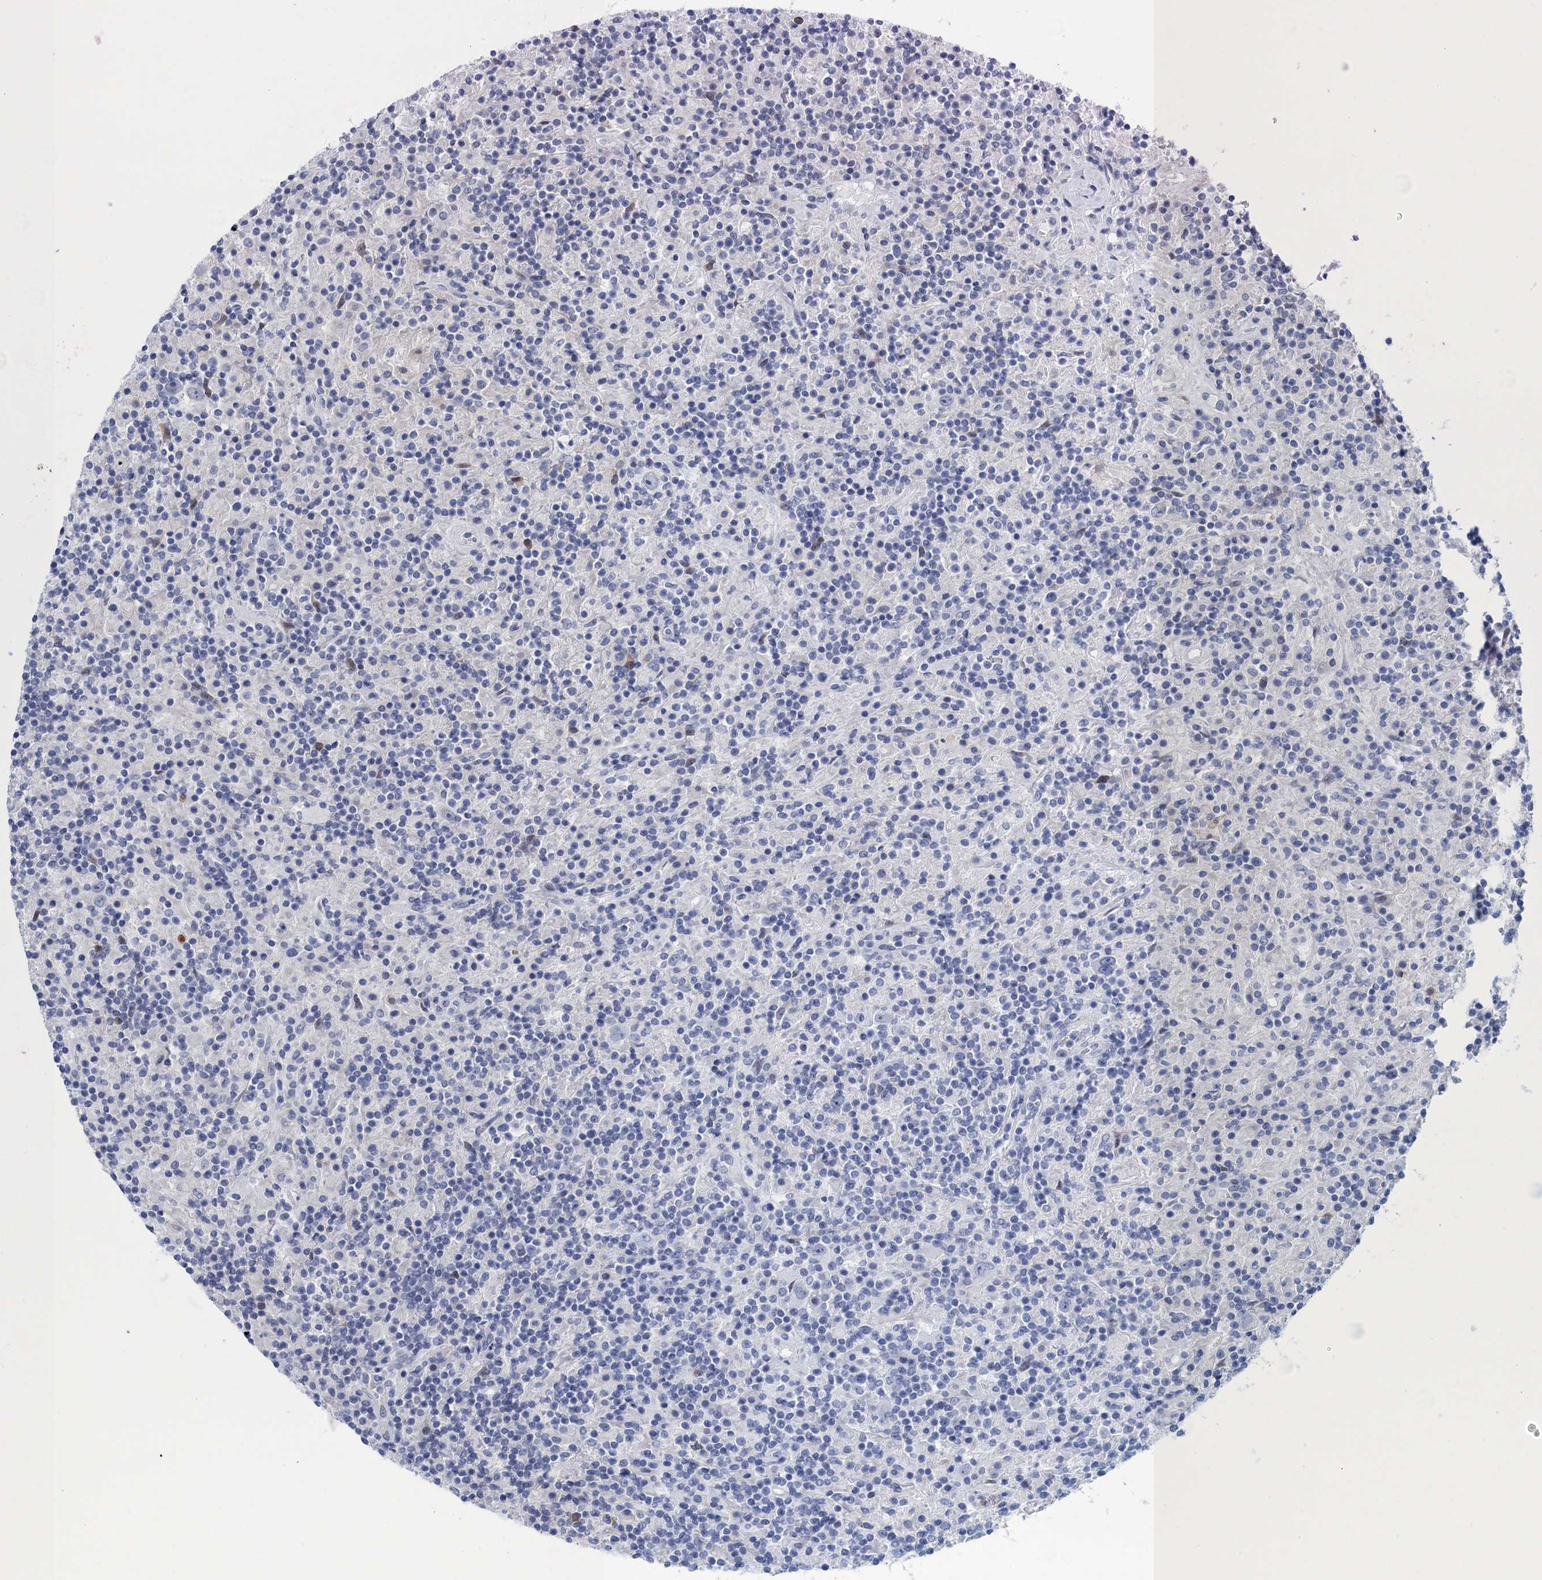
{"staining": {"intensity": "negative", "quantity": "none", "location": "none"}, "tissue": "lymphoma", "cell_type": "Tumor cells", "image_type": "cancer", "snomed": [{"axis": "morphology", "description": "Hodgkin's disease, NOS"}, {"axis": "topography", "description": "Lymph node"}], "caption": "IHC micrograph of neoplastic tissue: human Hodgkin's disease stained with DAB (3,3'-diaminobenzidine) demonstrates no significant protein positivity in tumor cells.", "gene": "SCEL", "patient": {"sex": "male", "age": 70}}